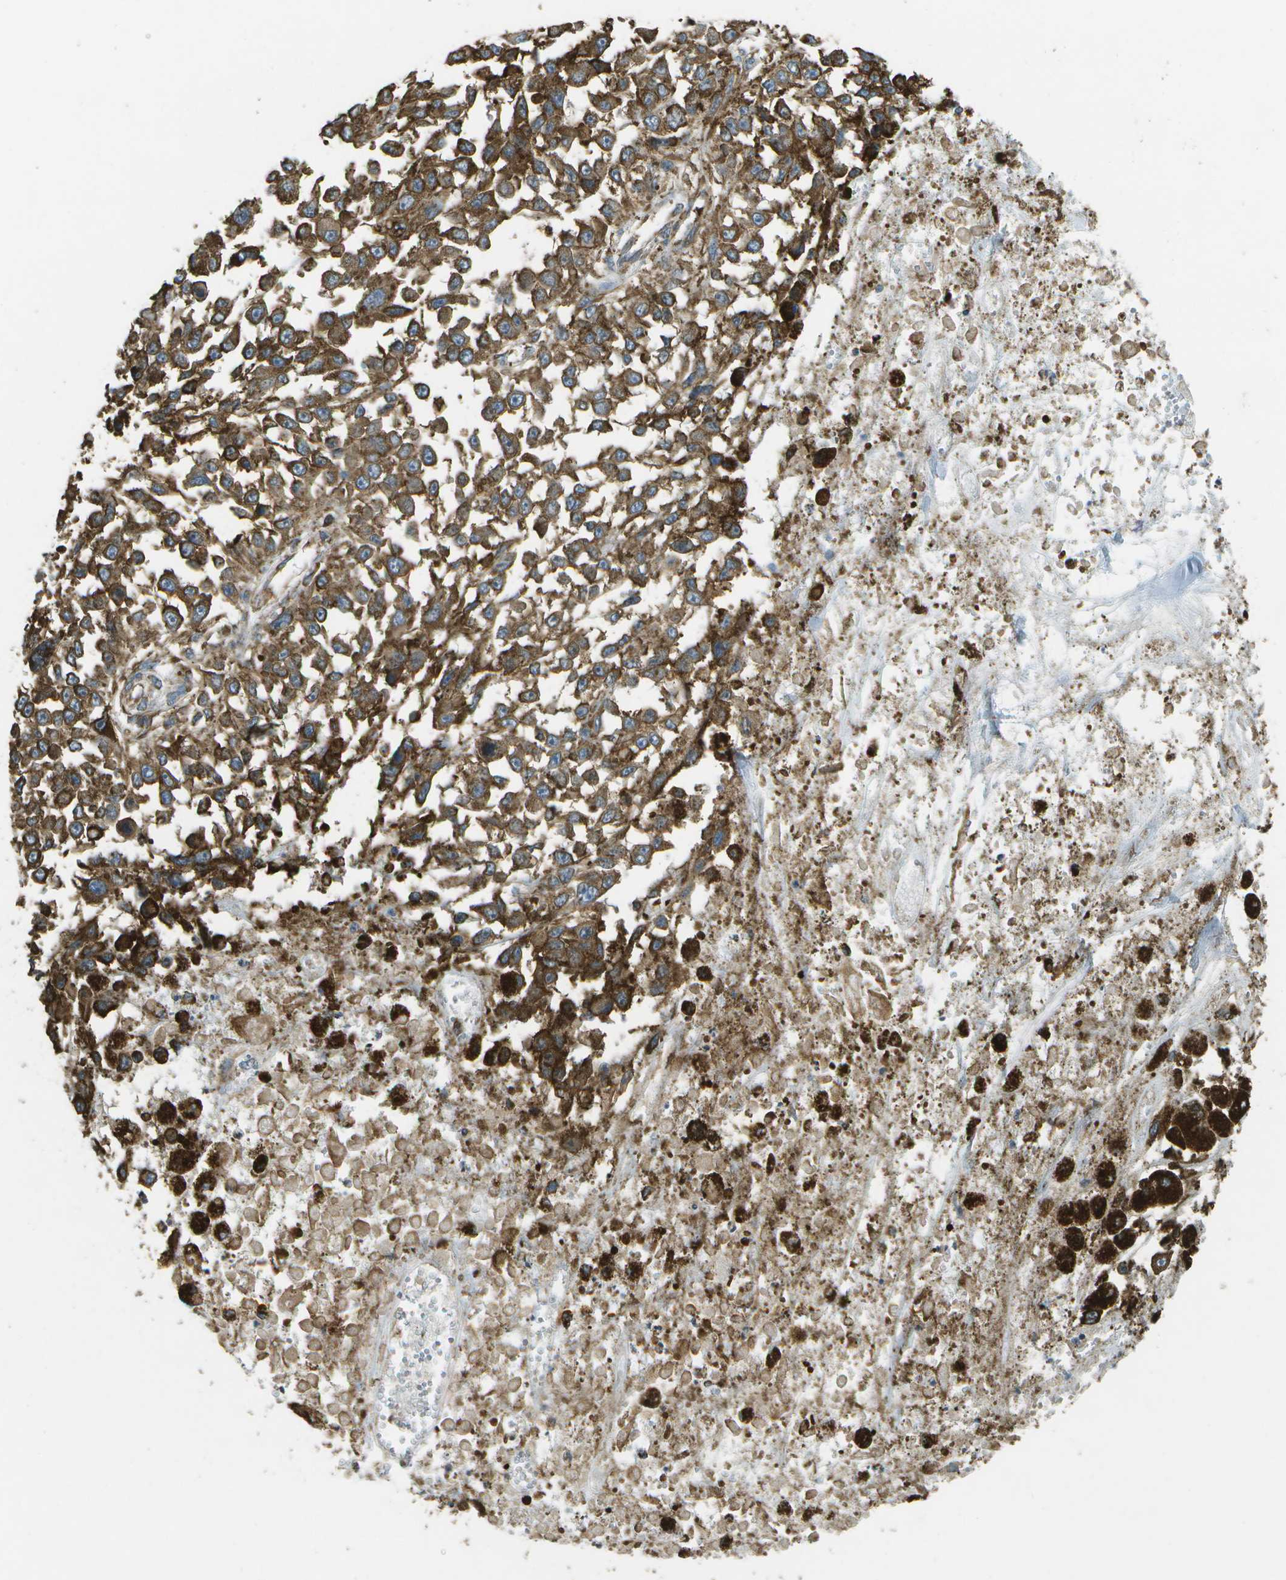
{"staining": {"intensity": "weak", "quantity": ">75%", "location": "cytoplasmic/membranous"}, "tissue": "melanoma", "cell_type": "Tumor cells", "image_type": "cancer", "snomed": [{"axis": "morphology", "description": "Malignant melanoma, Metastatic site"}, {"axis": "topography", "description": "Lymph node"}], "caption": "Malignant melanoma (metastatic site) stained with a brown dye demonstrates weak cytoplasmic/membranous positive staining in about >75% of tumor cells.", "gene": "PDIA4", "patient": {"sex": "male", "age": 59}}